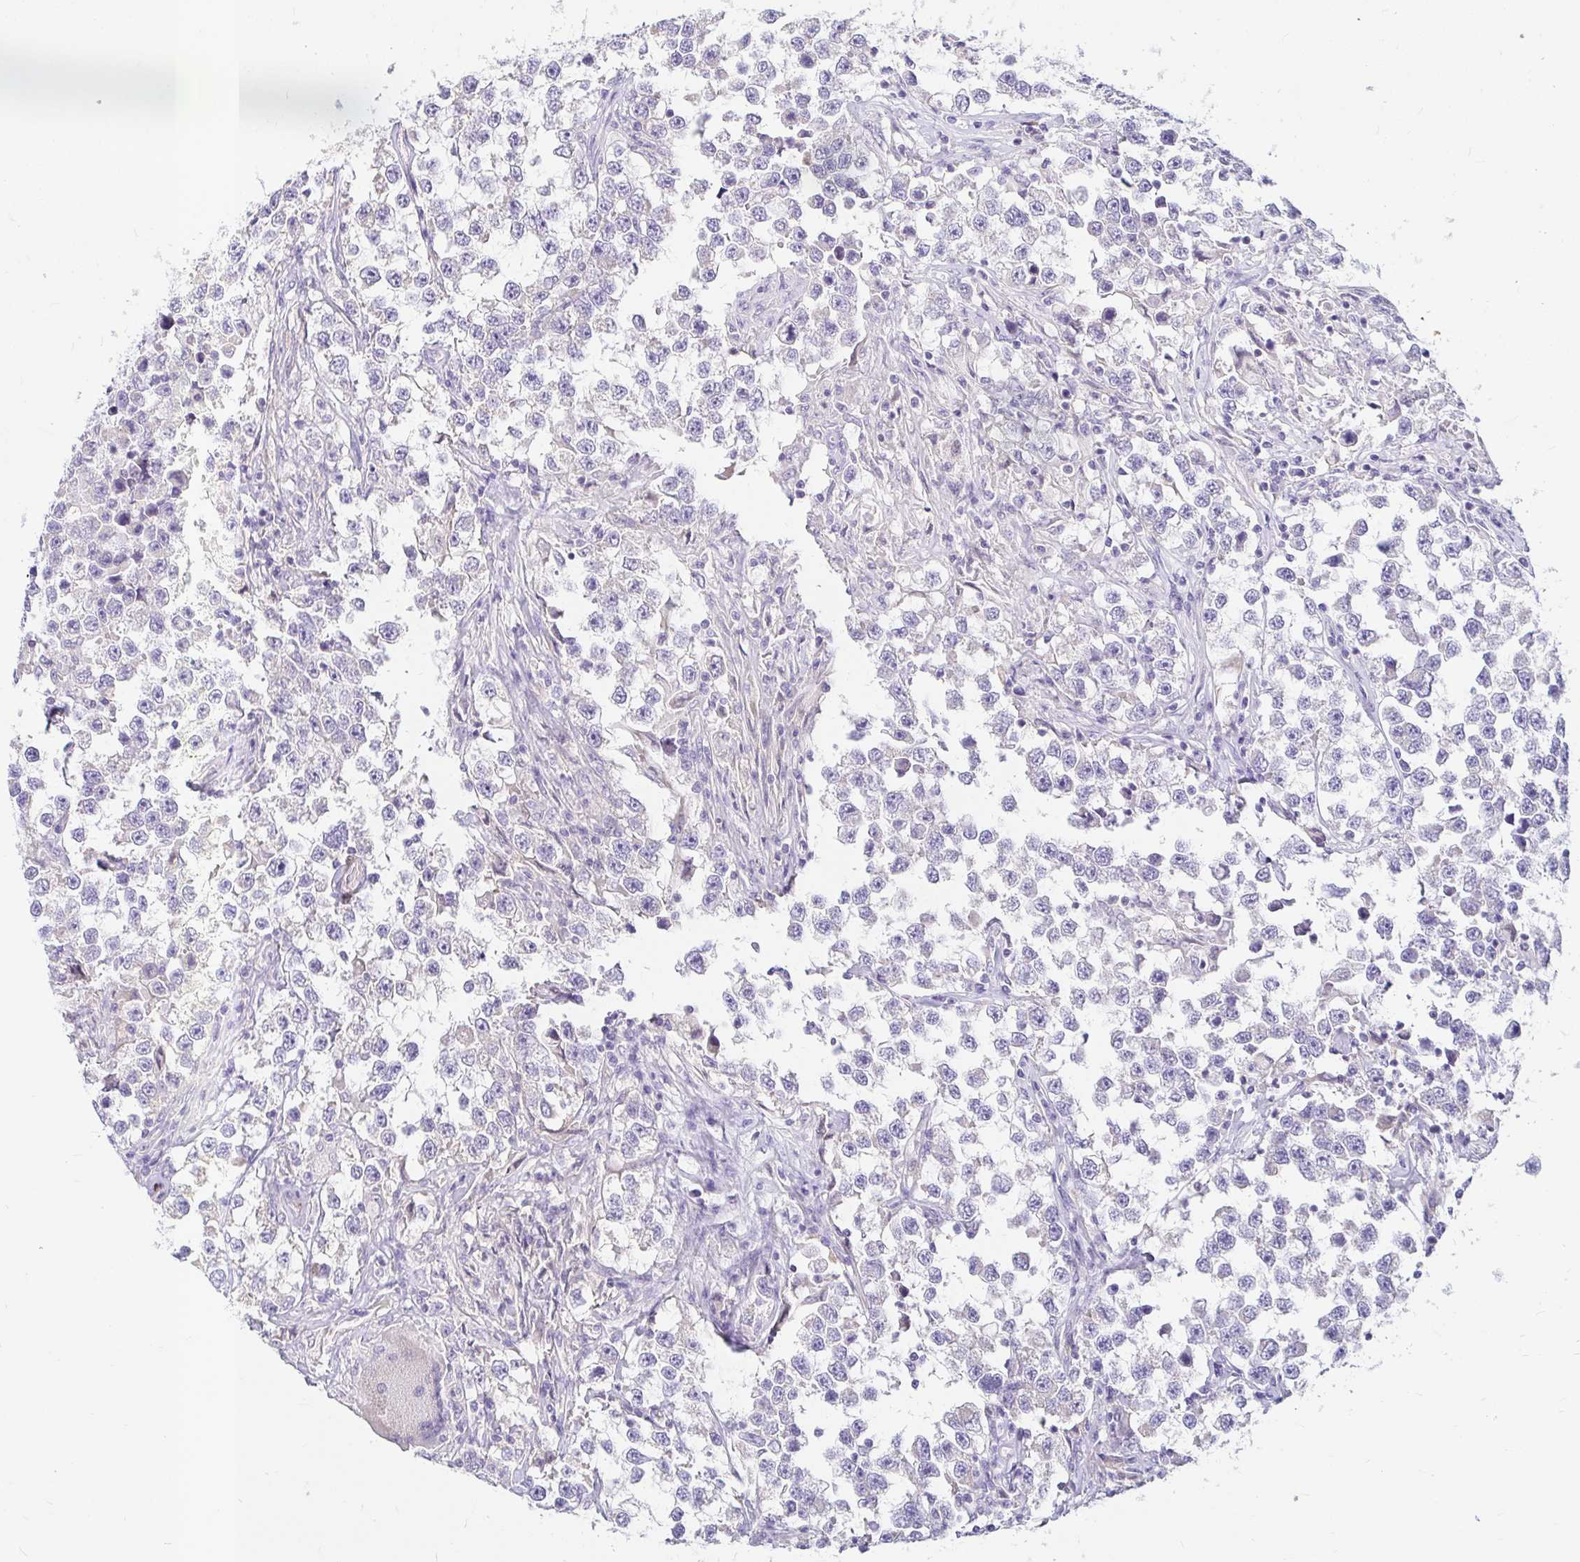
{"staining": {"intensity": "negative", "quantity": "none", "location": "none"}, "tissue": "testis cancer", "cell_type": "Tumor cells", "image_type": "cancer", "snomed": [{"axis": "morphology", "description": "Seminoma, NOS"}, {"axis": "topography", "description": "Testis"}], "caption": "Tumor cells show no significant protein positivity in testis cancer.", "gene": "ADH1A", "patient": {"sex": "male", "age": 46}}